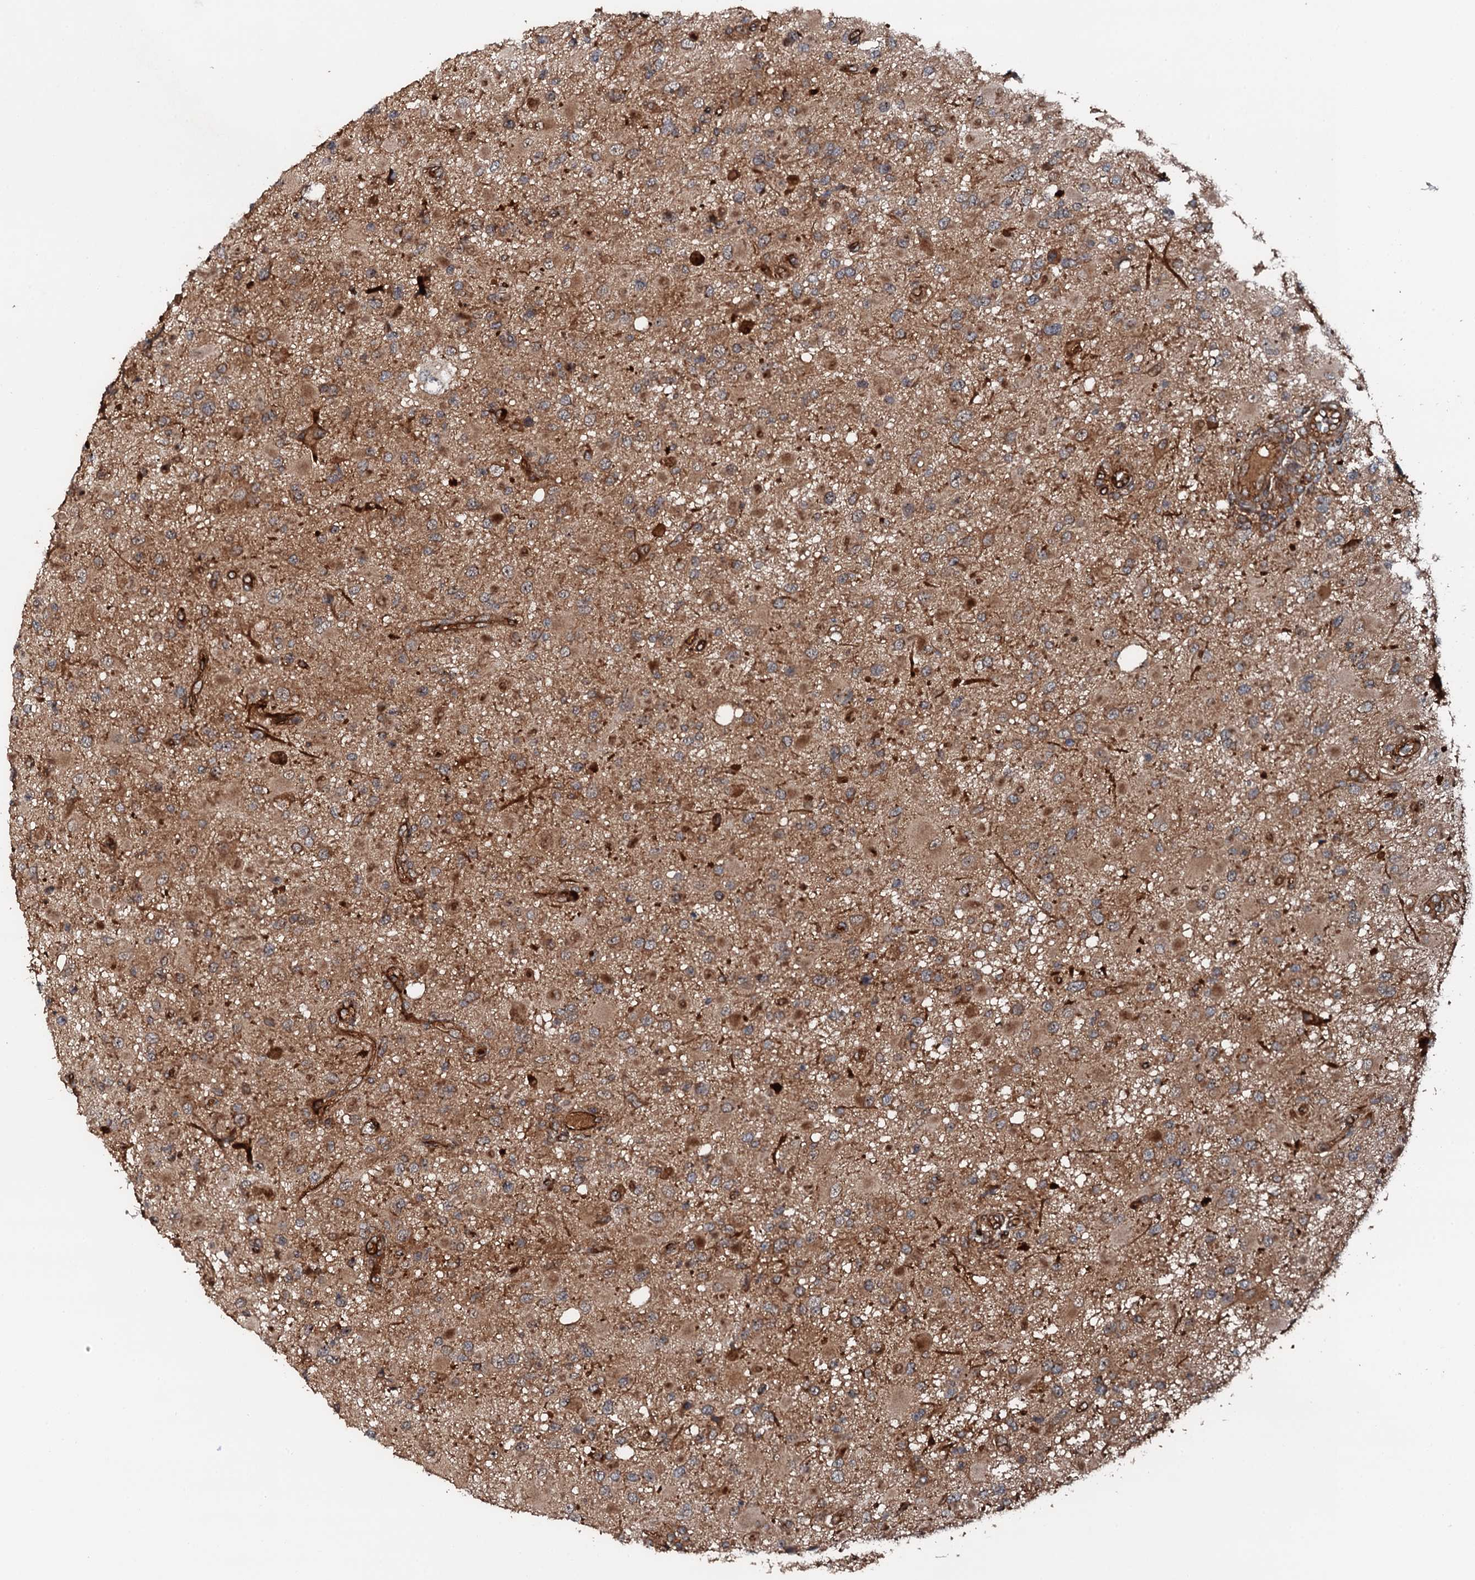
{"staining": {"intensity": "moderate", "quantity": "25%-75%", "location": "cytoplasmic/membranous"}, "tissue": "glioma", "cell_type": "Tumor cells", "image_type": "cancer", "snomed": [{"axis": "morphology", "description": "Glioma, malignant, High grade"}, {"axis": "topography", "description": "Brain"}], "caption": "DAB immunohistochemical staining of human high-grade glioma (malignant) displays moderate cytoplasmic/membranous protein positivity in about 25%-75% of tumor cells. Immunohistochemistry stains the protein in brown and the nuclei are stained blue.", "gene": "FLYWCH1", "patient": {"sex": "male", "age": 53}}